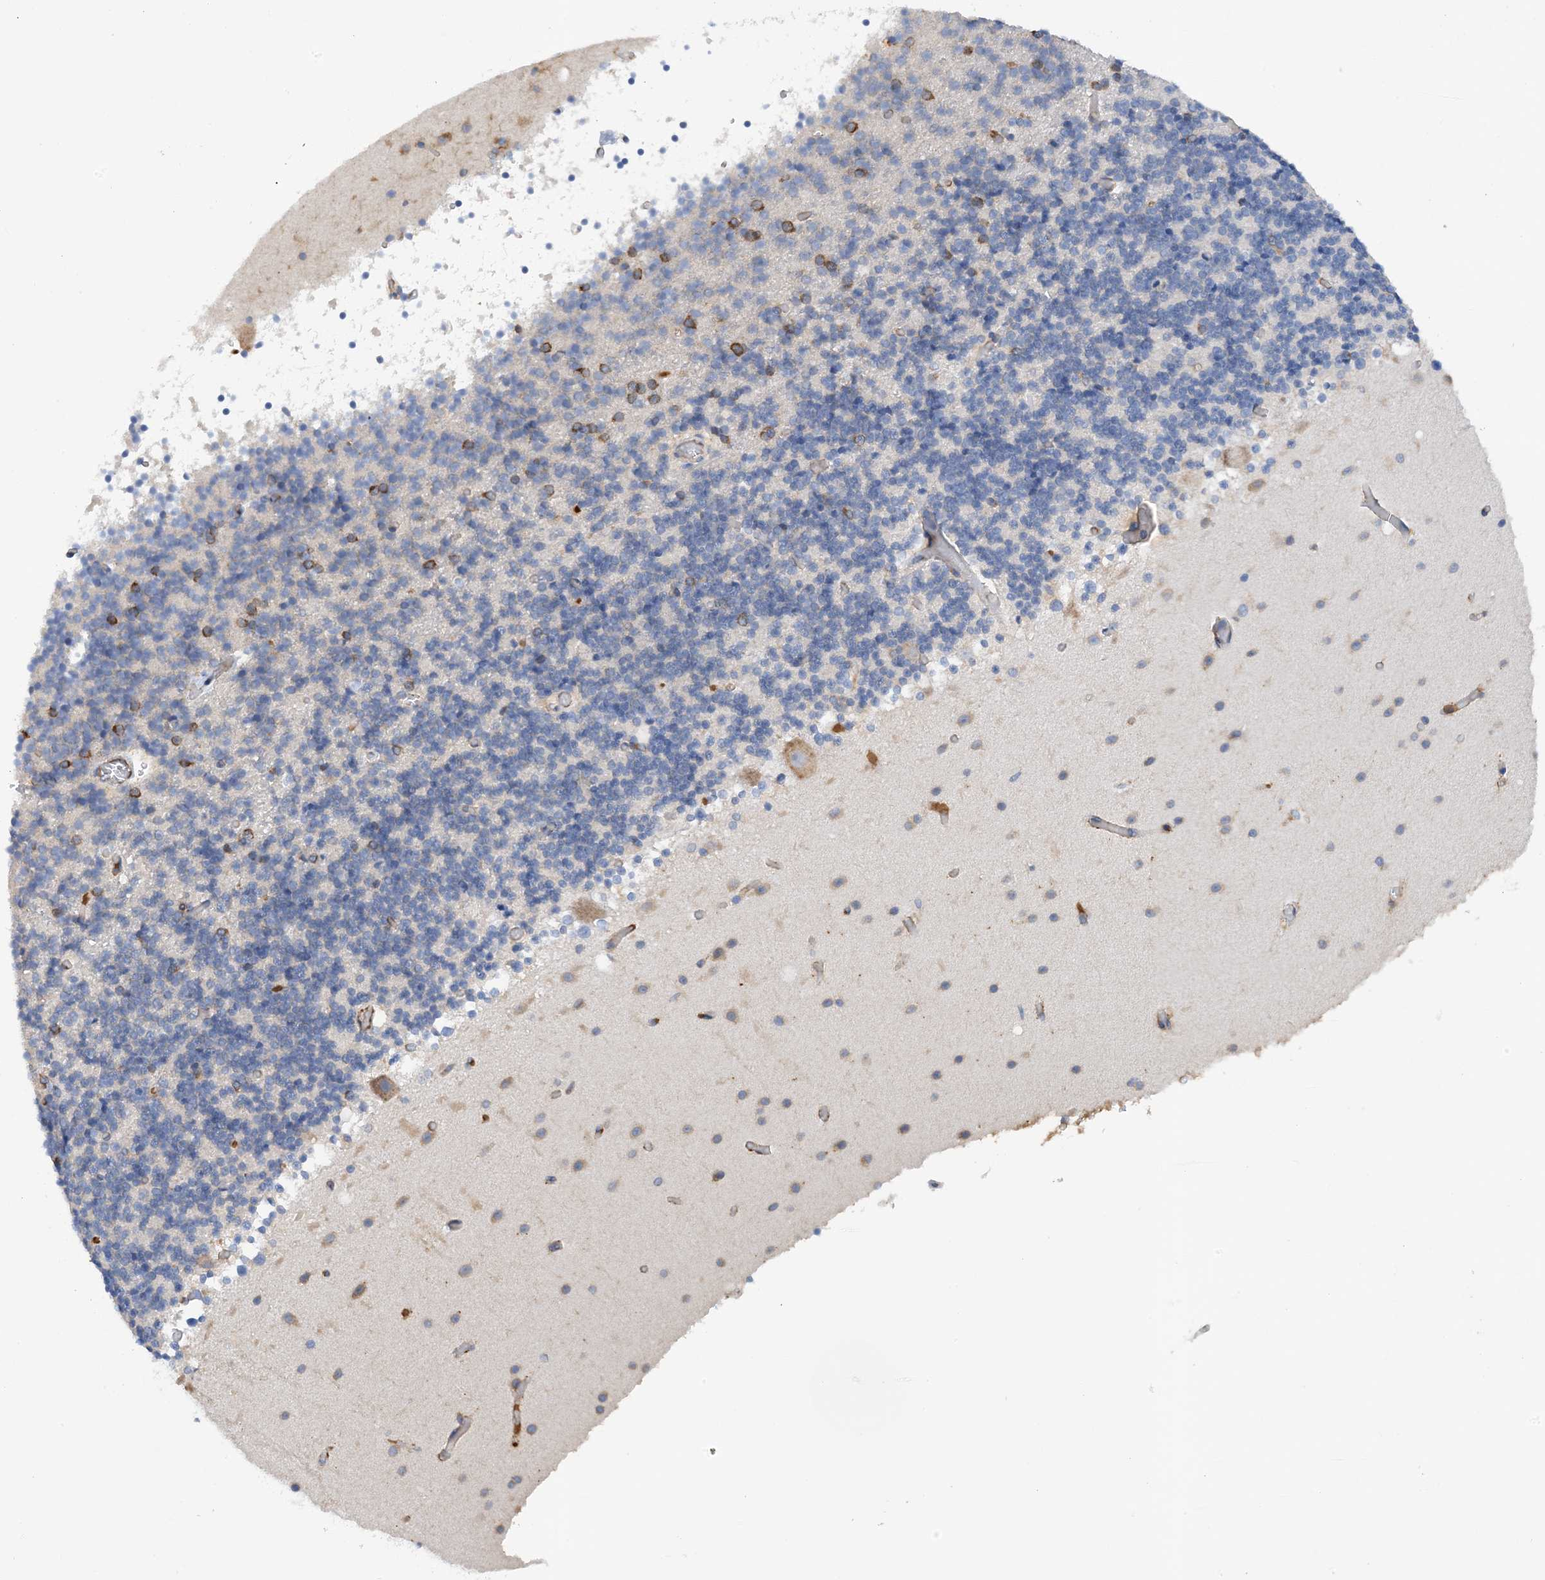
{"staining": {"intensity": "moderate", "quantity": "<25%", "location": "cytoplasmic/membranous"}, "tissue": "cerebellum", "cell_type": "Cells in granular layer", "image_type": "normal", "snomed": [{"axis": "morphology", "description": "Normal tissue, NOS"}, {"axis": "topography", "description": "Cerebellum"}], "caption": "High-power microscopy captured an immunohistochemistry (IHC) histopathology image of normal cerebellum, revealing moderate cytoplasmic/membranous expression in approximately <25% of cells in granular layer. The protein is shown in brown color, while the nuclei are stained blue.", "gene": "SLC5A11", "patient": {"sex": "male", "age": 57}}